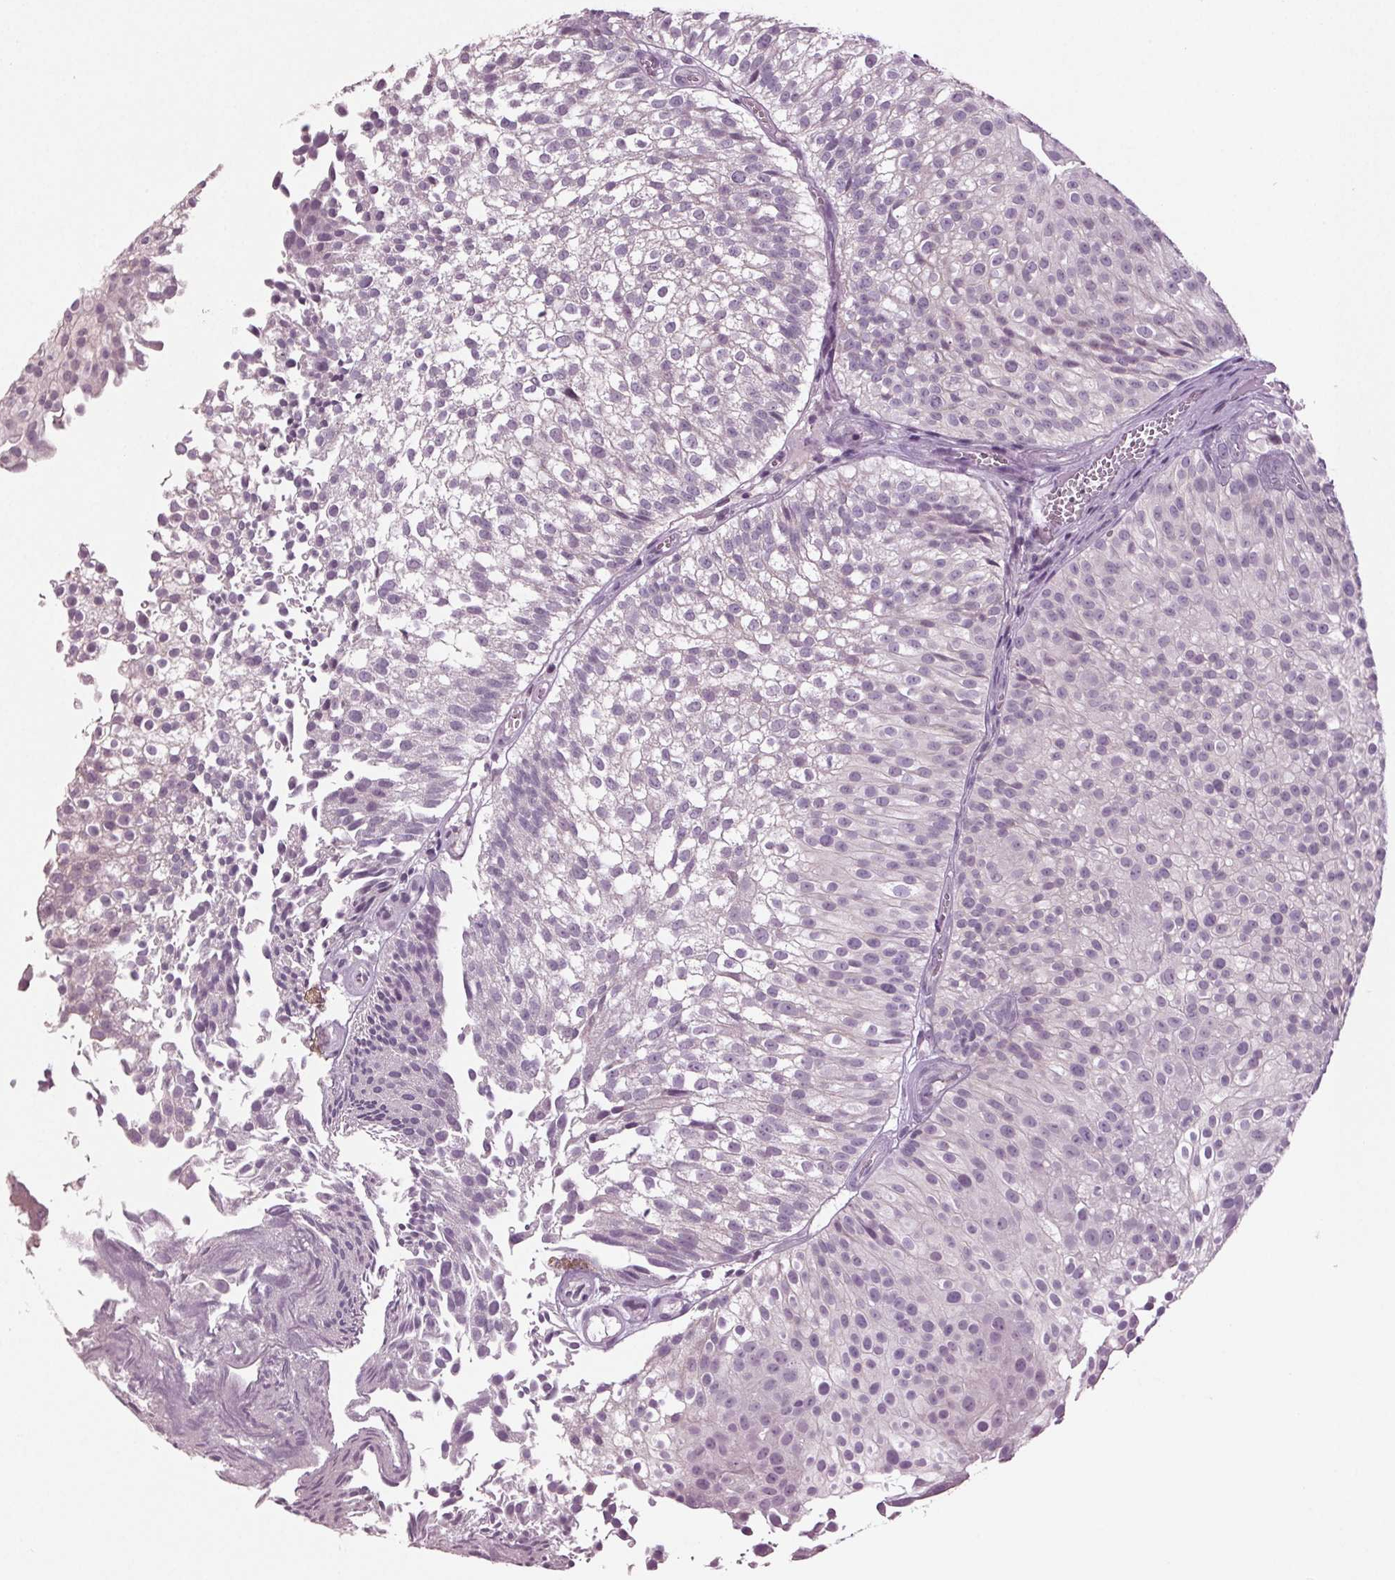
{"staining": {"intensity": "negative", "quantity": "none", "location": "none"}, "tissue": "urothelial cancer", "cell_type": "Tumor cells", "image_type": "cancer", "snomed": [{"axis": "morphology", "description": "Urothelial carcinoma, Low grade"}, {"axis": "topography", "description": "Urinary bladder"}], "caption": "This is an IHC photomicrograph of human low-grade urothelial carcinoma. There is no positivity in tumor cells.", "gene": "BHLHE22", "patient": {"sex": "male", "age": 70}}